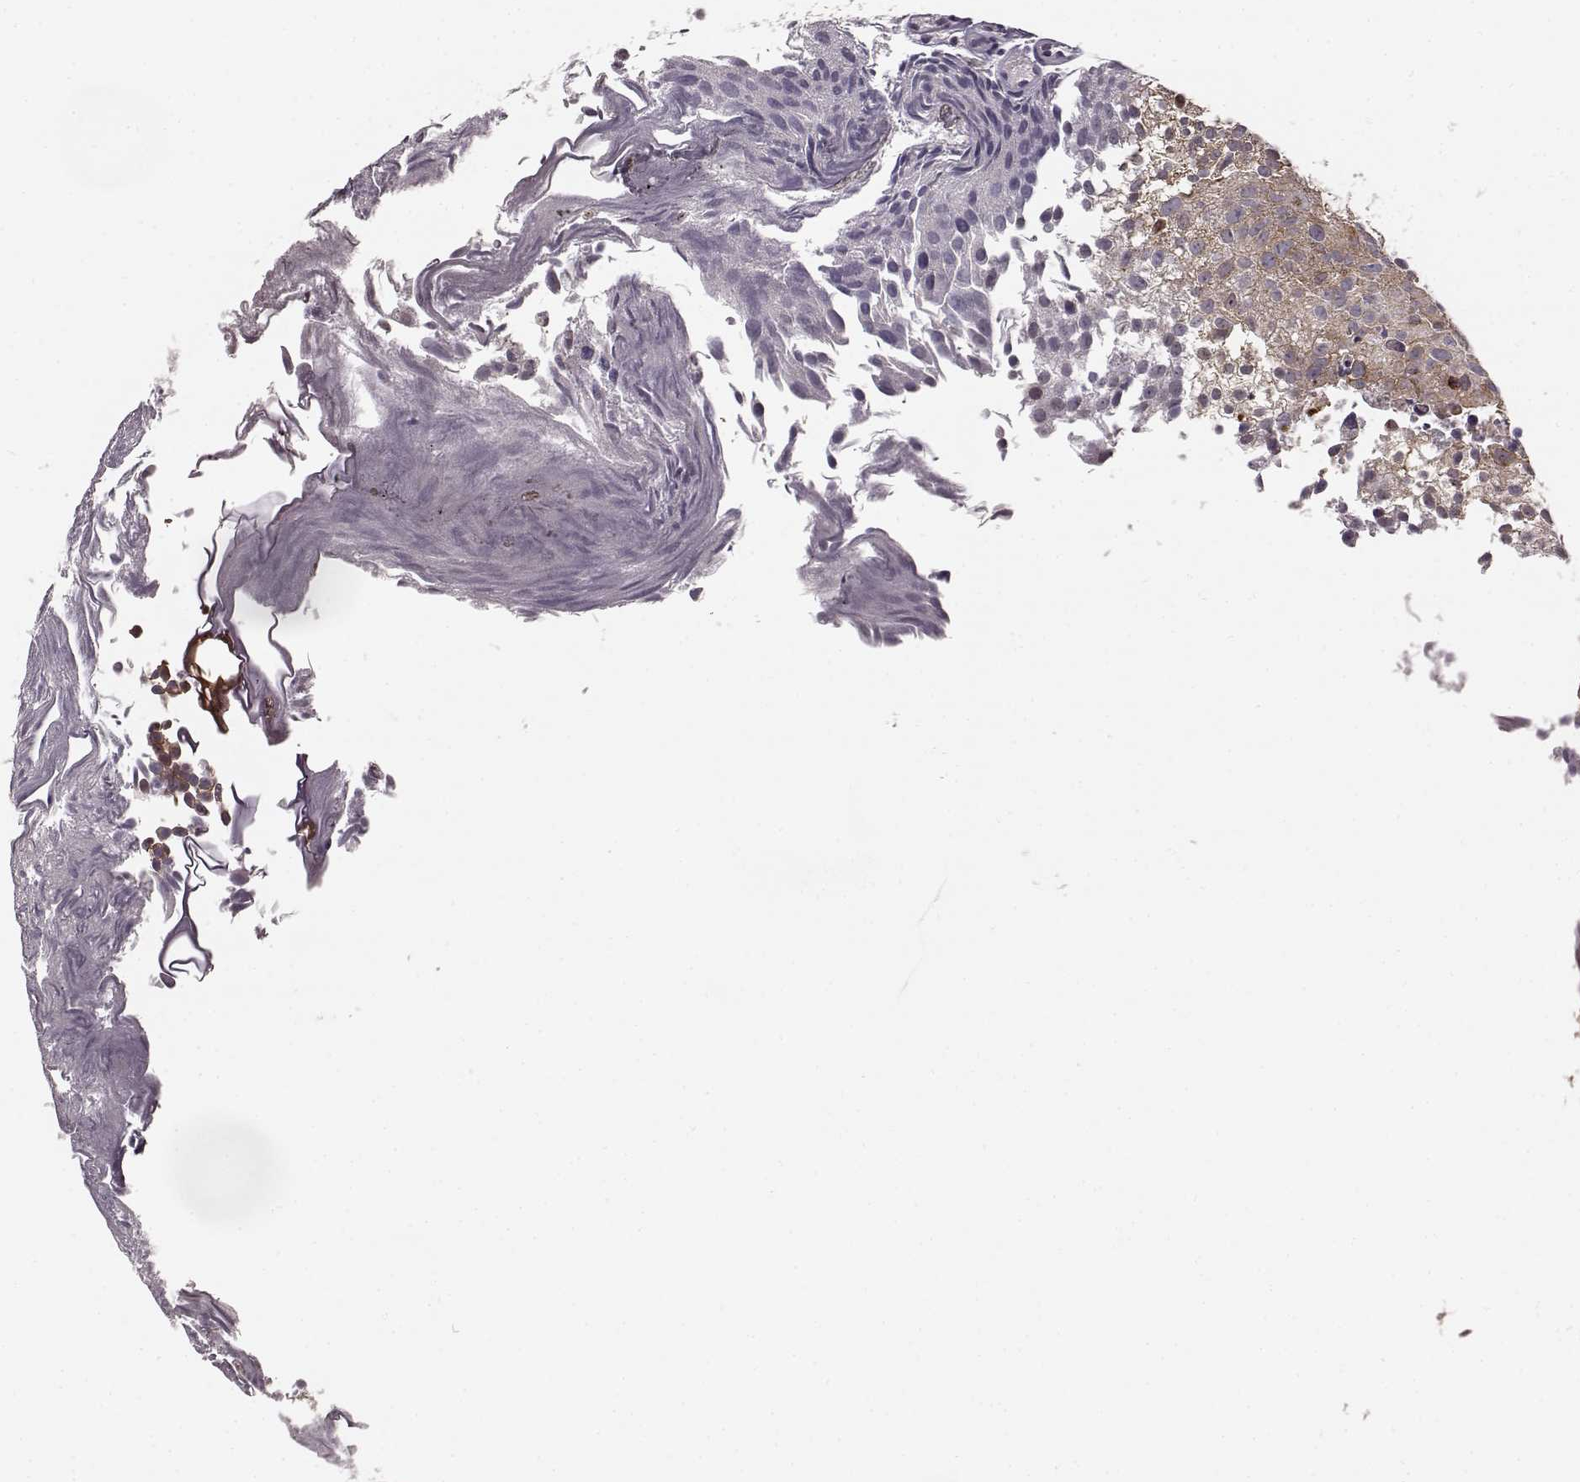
{"staining": {"intensity": "weak", "quantity": "<25%", "location": "cytoplasmic/membranous"}, "tissue": "urothelial cancer", "cell_type": "Tumor cells", "image_type": "cancer", "snomed": [{"axis": "morphology", "description": "Urothelial carcinoma, Low grade"}, {"axis": "topography", "description": "Urinary bladder"}], "caption": "This is an IHC histopathology image of low-grade urothelial carcinoma. There is no staining in tumor cells.", "gene": "MTR", "patient": {"sex": "male", "age": 70}}